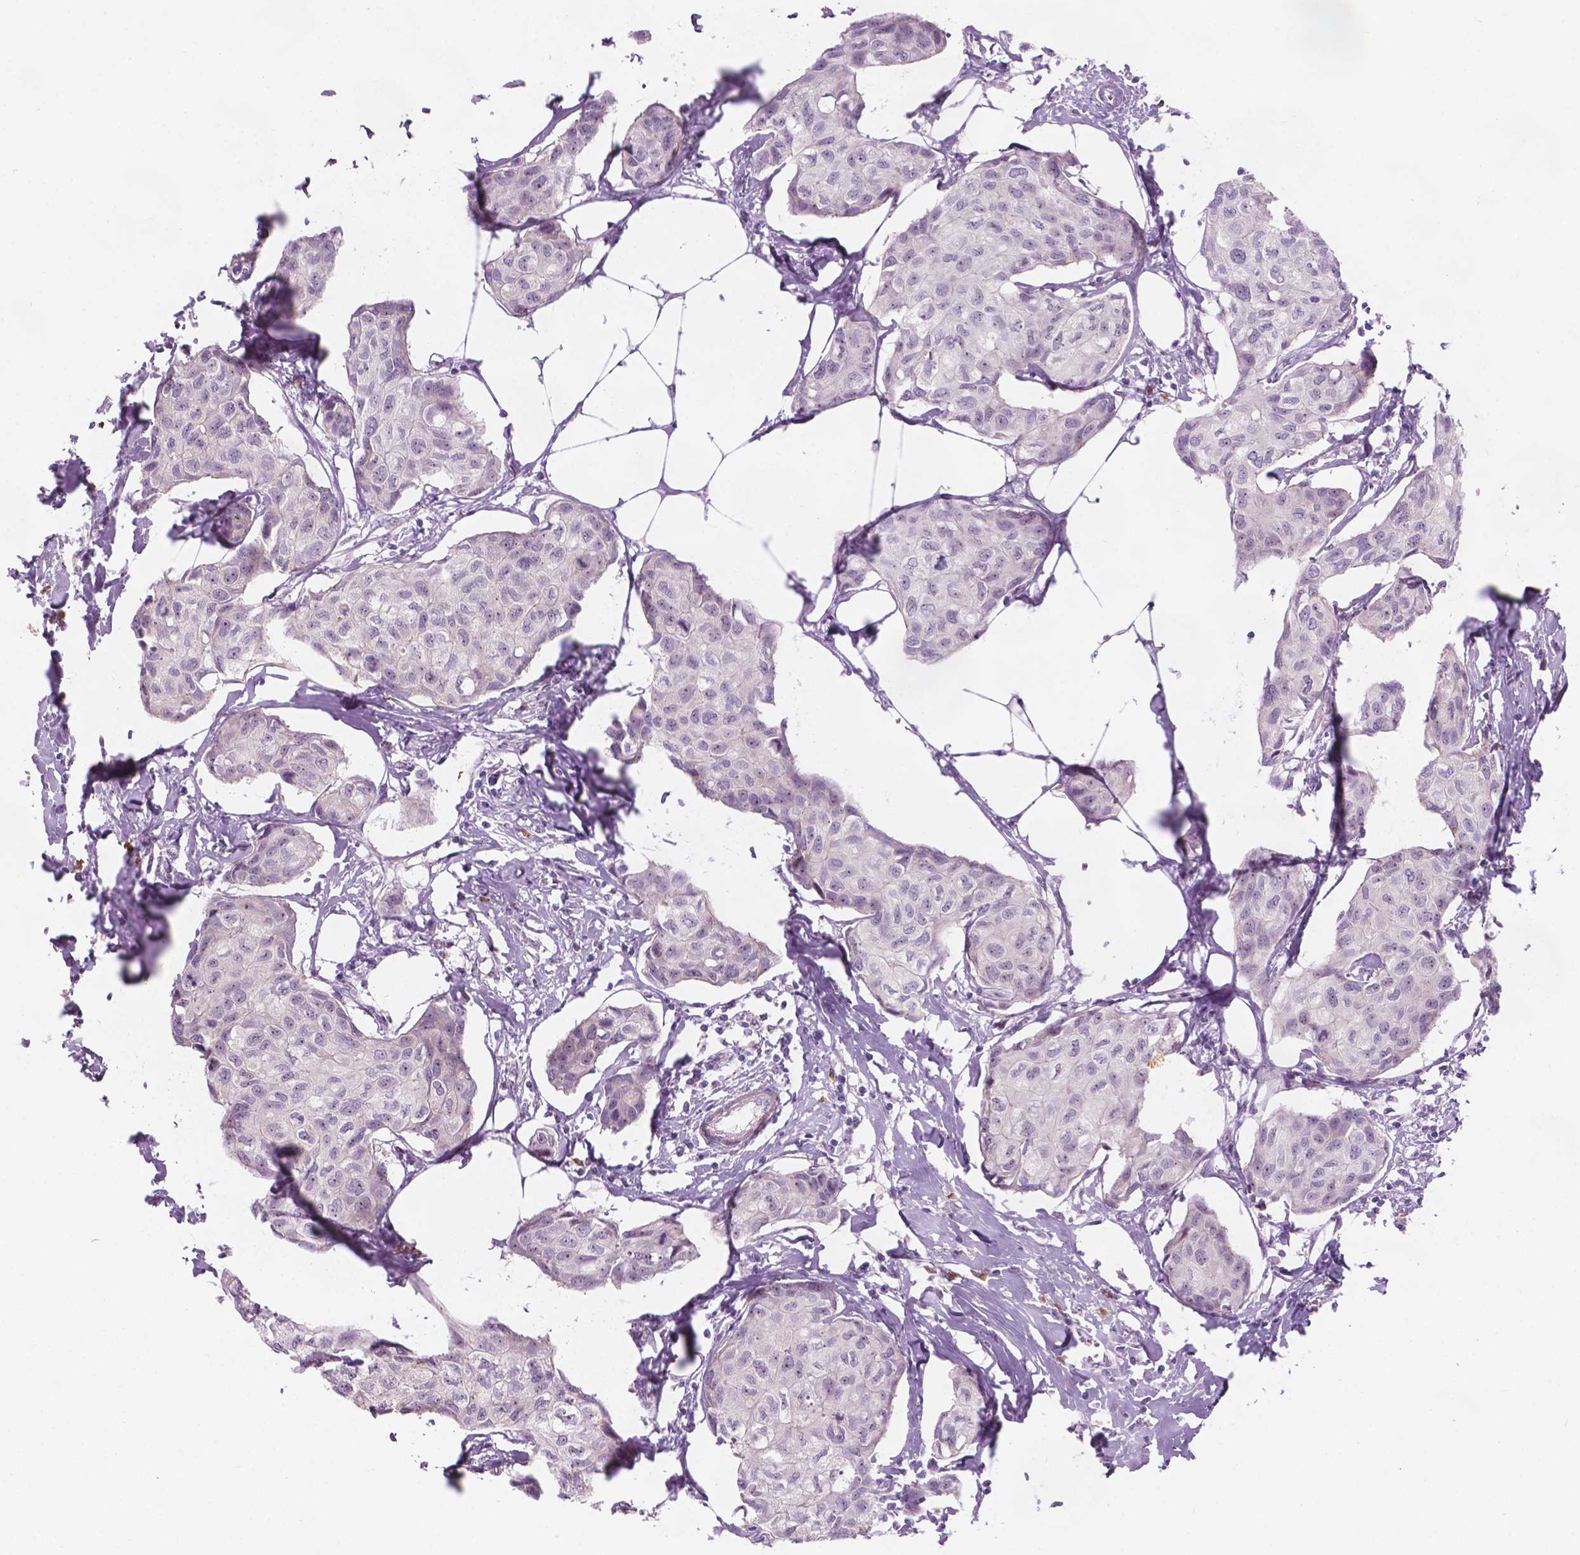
{"staining": {"intensity": "negative", "quantity": "none", "location": "none"}, "tissue": "breast cancer", "cell_type": "Tumor cells", "image_type": "cancer", "snomed": [{"axis": "morphology", "description": "Duct carcinoma"}, {"axis": "topography", "description": "Breast"}], "caption": "Protein analysis of breast cancer (intraductal carcinoma) exhibits no significant expression in tumor cells.", "gene": "ZNF853", "patient": {"sex": "female", "age": 80}}